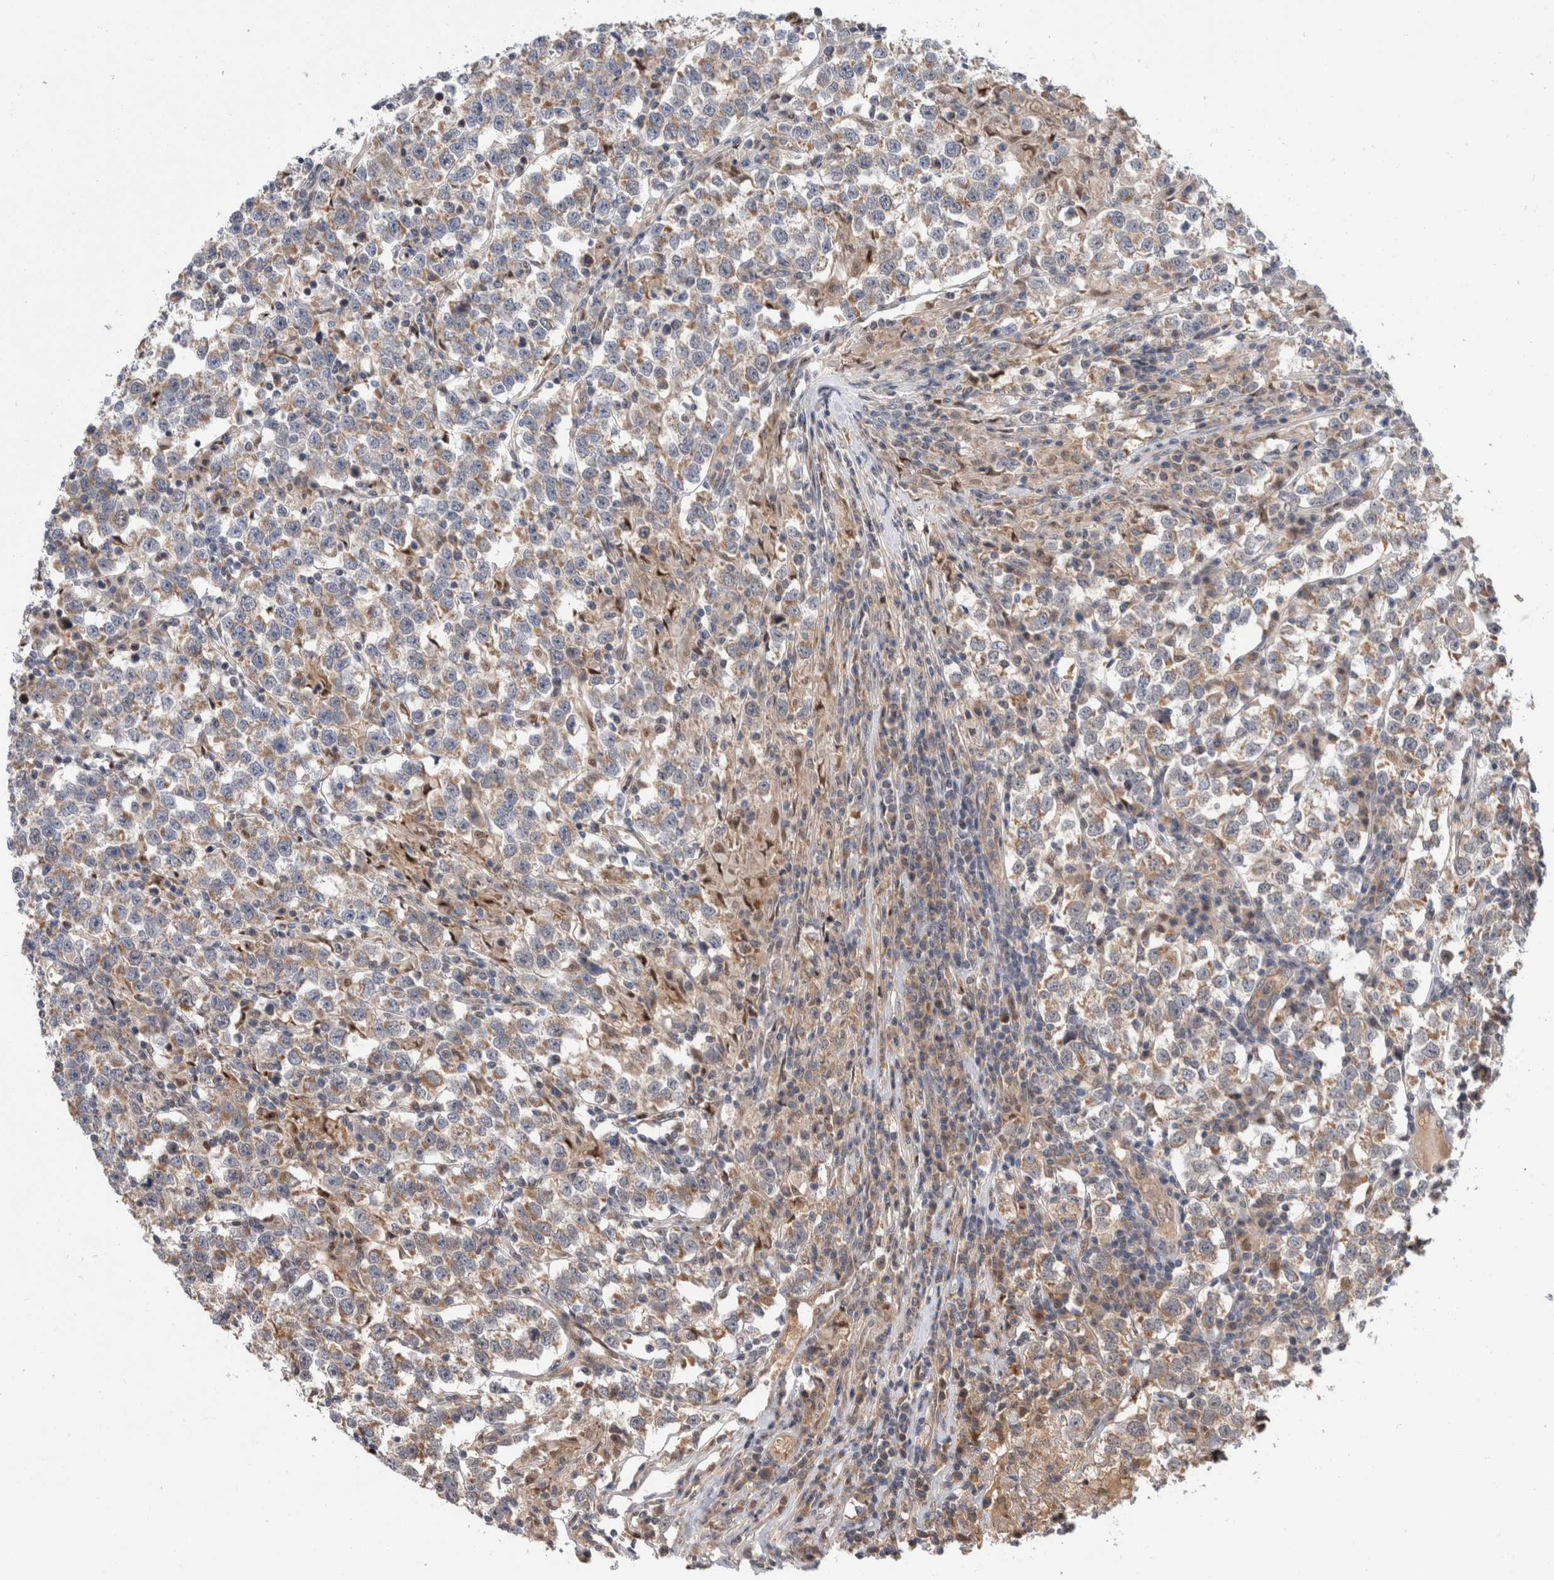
{"staining": {"intensity": "weak", "quantity": ">75%", "location": "cytoplasmic/membranous"}, "tissue": "testis cancer", "cell_type": "Tumor cells", "image_type": "cancer", "snomed": [{"axis": "morphology", "description": "Normal tissue, NOS"}, {"axis": "morphology", "description": "Seminoma, NOS"}, {"axis": "topography", "description": "Testis"}], "caption": "Immunohistochemical staining of human testis cancer reveals weak cytoplasmic/membranous protein expression in approximately >75% of tumor cells.", "gene": "MRPL37", "patient": {"sex": "male", "age": 43}}